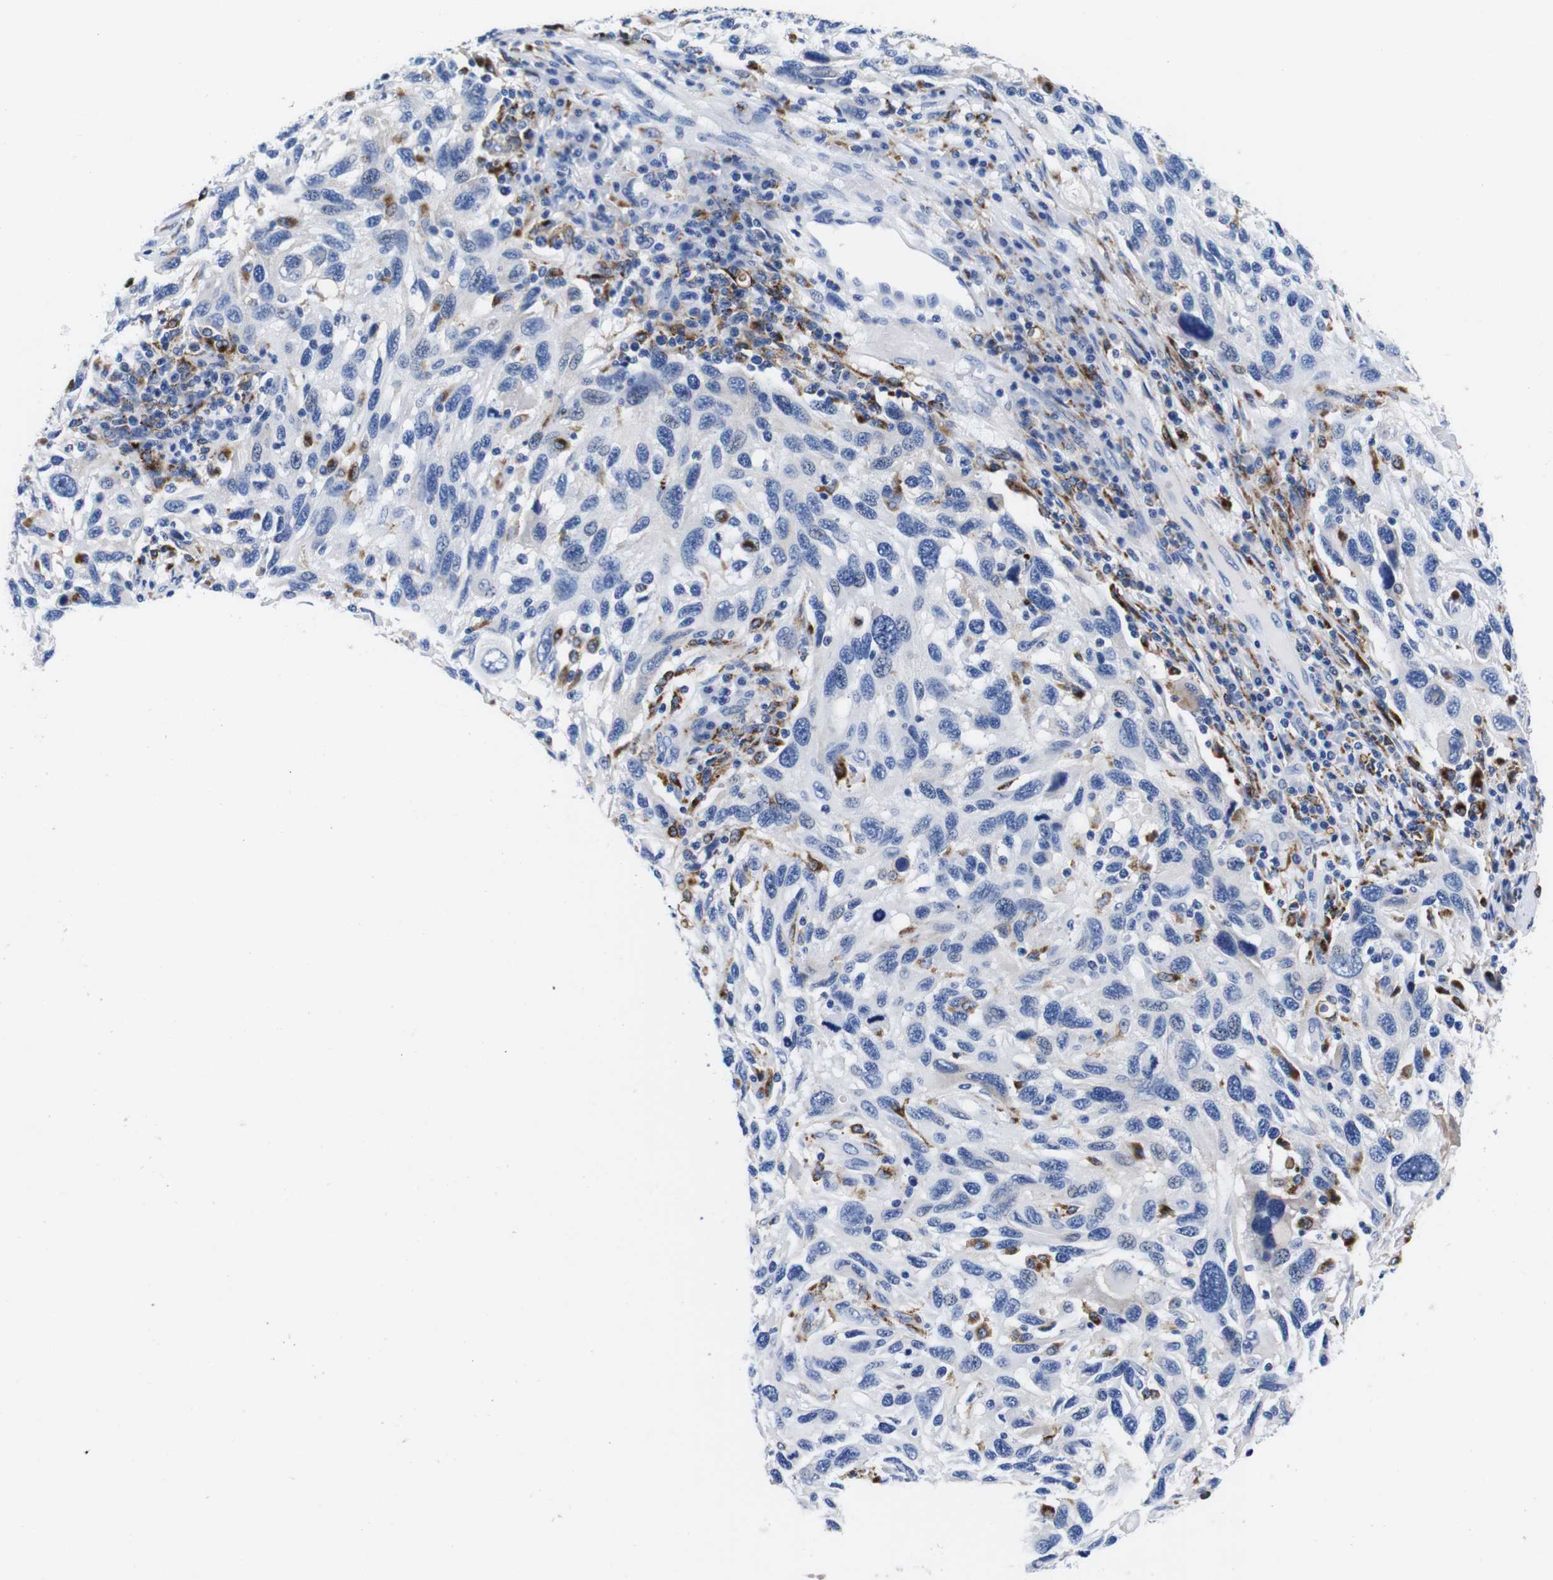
{"staining": {"intensity": "negative", "quantity": "none", "location": "none"}, "tissue": "melanoma", "cell_type": "Tumor cells", "image_type": "cancer", "snomed": [{"axis": "morphology", "description": "Malignant melanoma, NOS"}, {"axis": "topography", "description": "Skin"}], "caption": "This photomicrograph is of malignant melanoma stained with immunohistochemistry (IHC) to label a protein in brown with the nuclei are counter-stained blue. There is no positivity in tumor cells.", "gene": "HLA-DMB", "patient": {"sex": "male", "age": 53}}